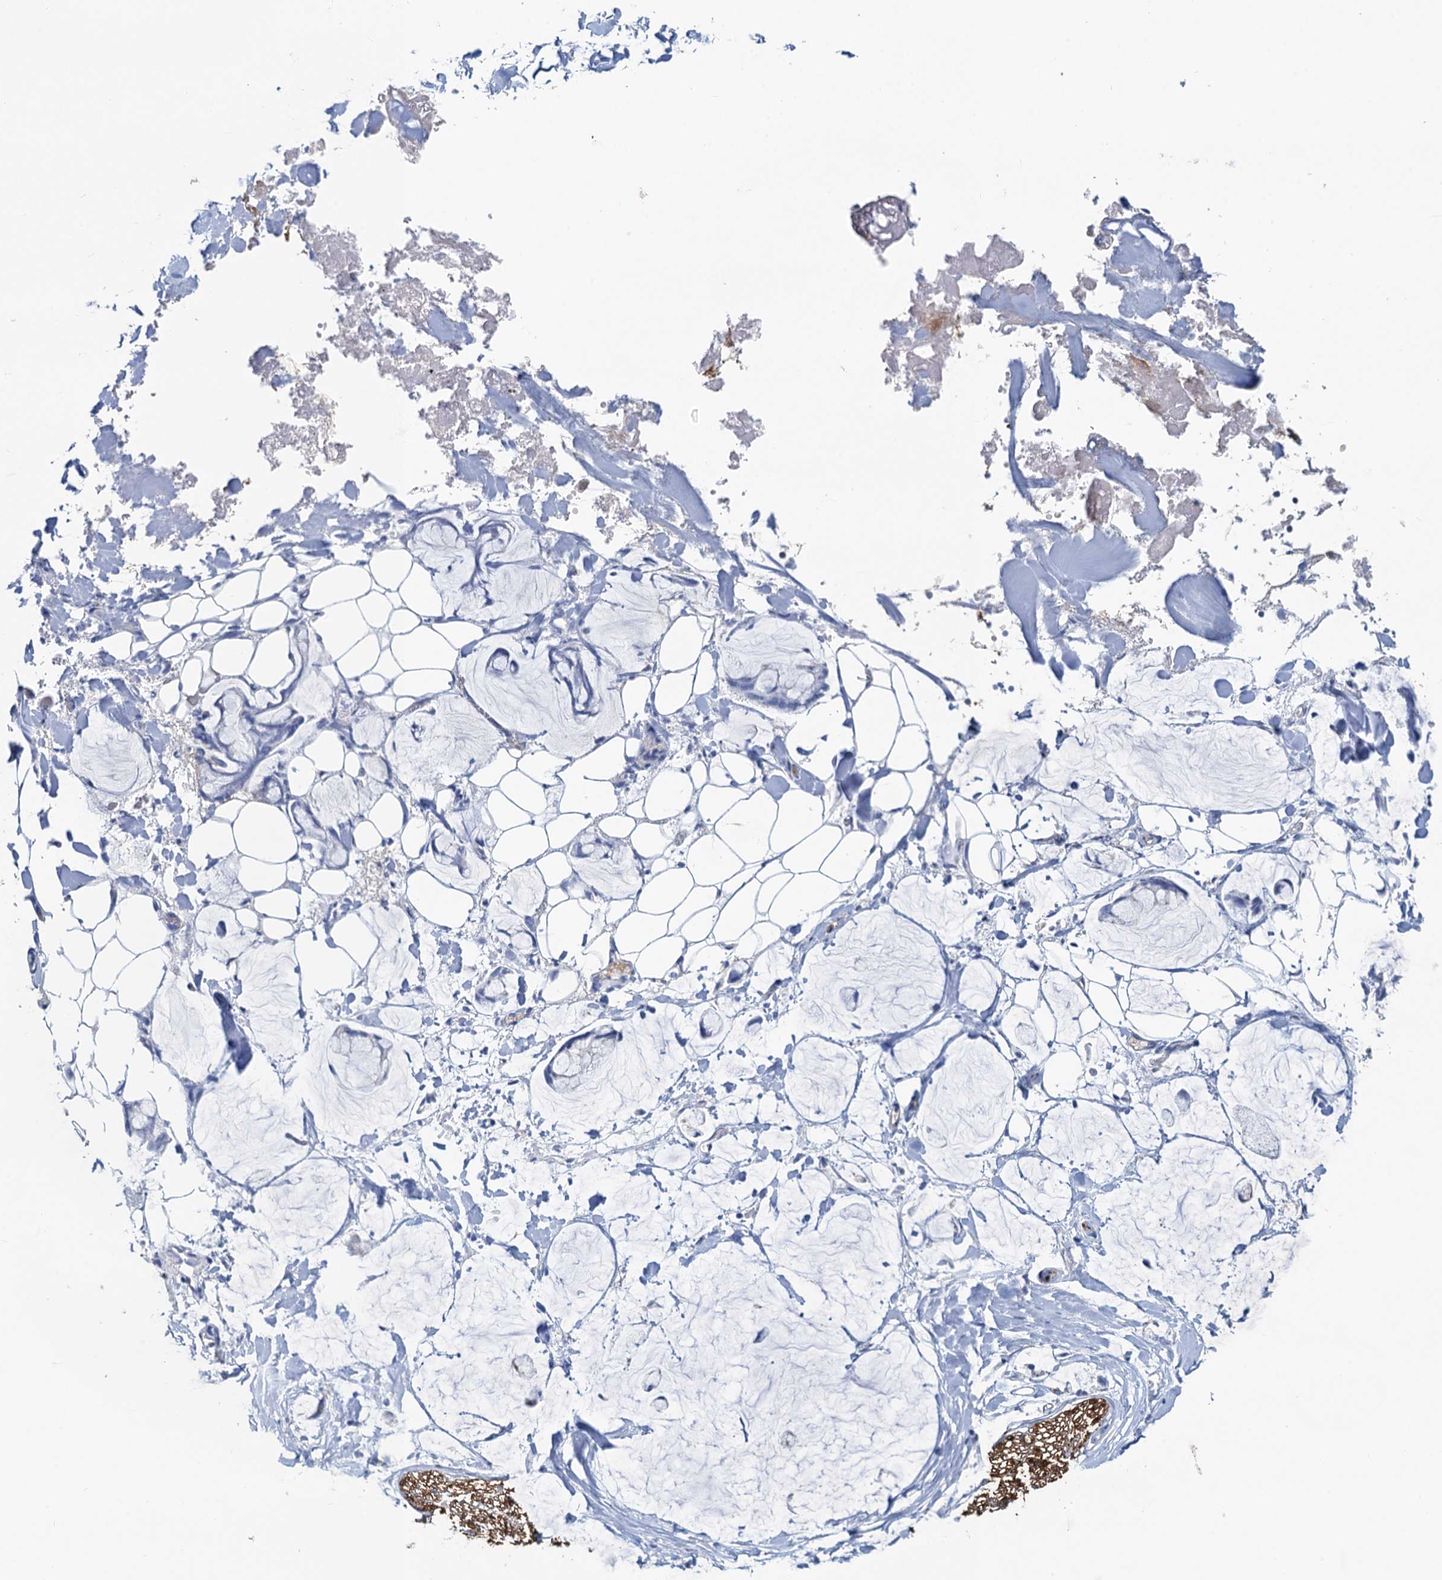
{"staining": {"intensity": "negative", "quantity": "none", "location": "none"}, "tissue": "adipose tissue", "cell_type": "Adipocytes", "image_type": "normal", "snomed": [{"axis": "morphology", "description": "Normal tissue, NOS"}, {"axis": "morphology", "description": "Adenocarcinoma, NOS"}, {"axis": "topography", "description": "Colon"}, {"axis": "topography", "description": "Peripheral nerve tissue"}], "caption": "Adipose tissue stained for a protein using immunohistochemistry (IHC) displays no positivity adipocytes.", "gene": "PLLP", "patient": {"sex": "male", "age": 14}}